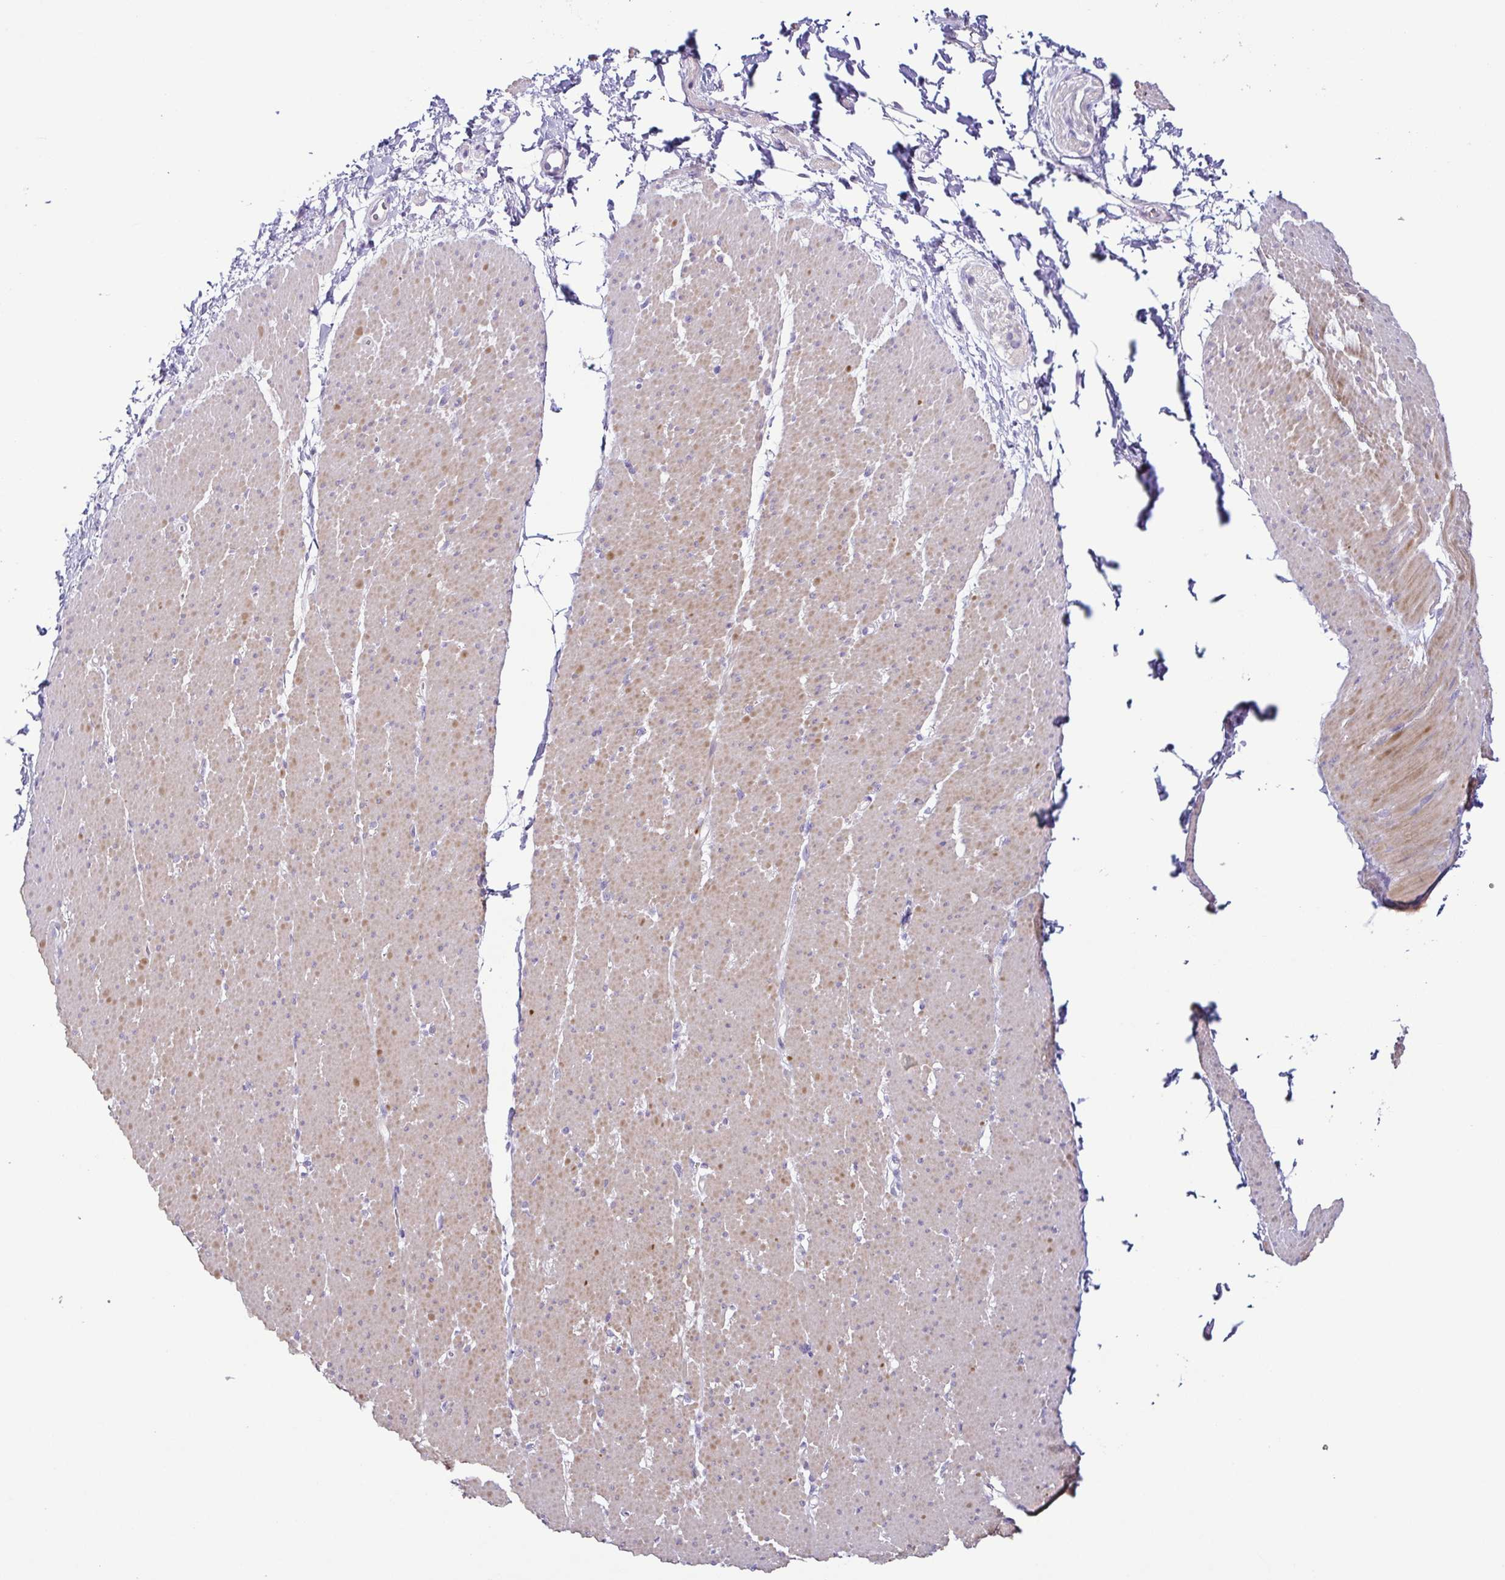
{"staining": {"intensity": "weak", "quantity": "25%-75%", "location": "cytoplasmic/membranous"}, "tissue": "smooth muscle", "cell_type": "Smooth muscle cells", "image_type": "normal", "snomed": [{"axis": "morphology", "description": "Normal tissue, NOS"}, {"axis": "topography", "description": "Smooth muscle"}, {"axis": "topography", "description": "Rectum"}], "caption": "Weak cytoplasmic/membranous expression for a protein is appreciated in approximately 25%-75% of smooth muscle cells of normal smooth muscle using IHC.", "gene": "TERT", "patient": {"sex": "male", "age": 53}}